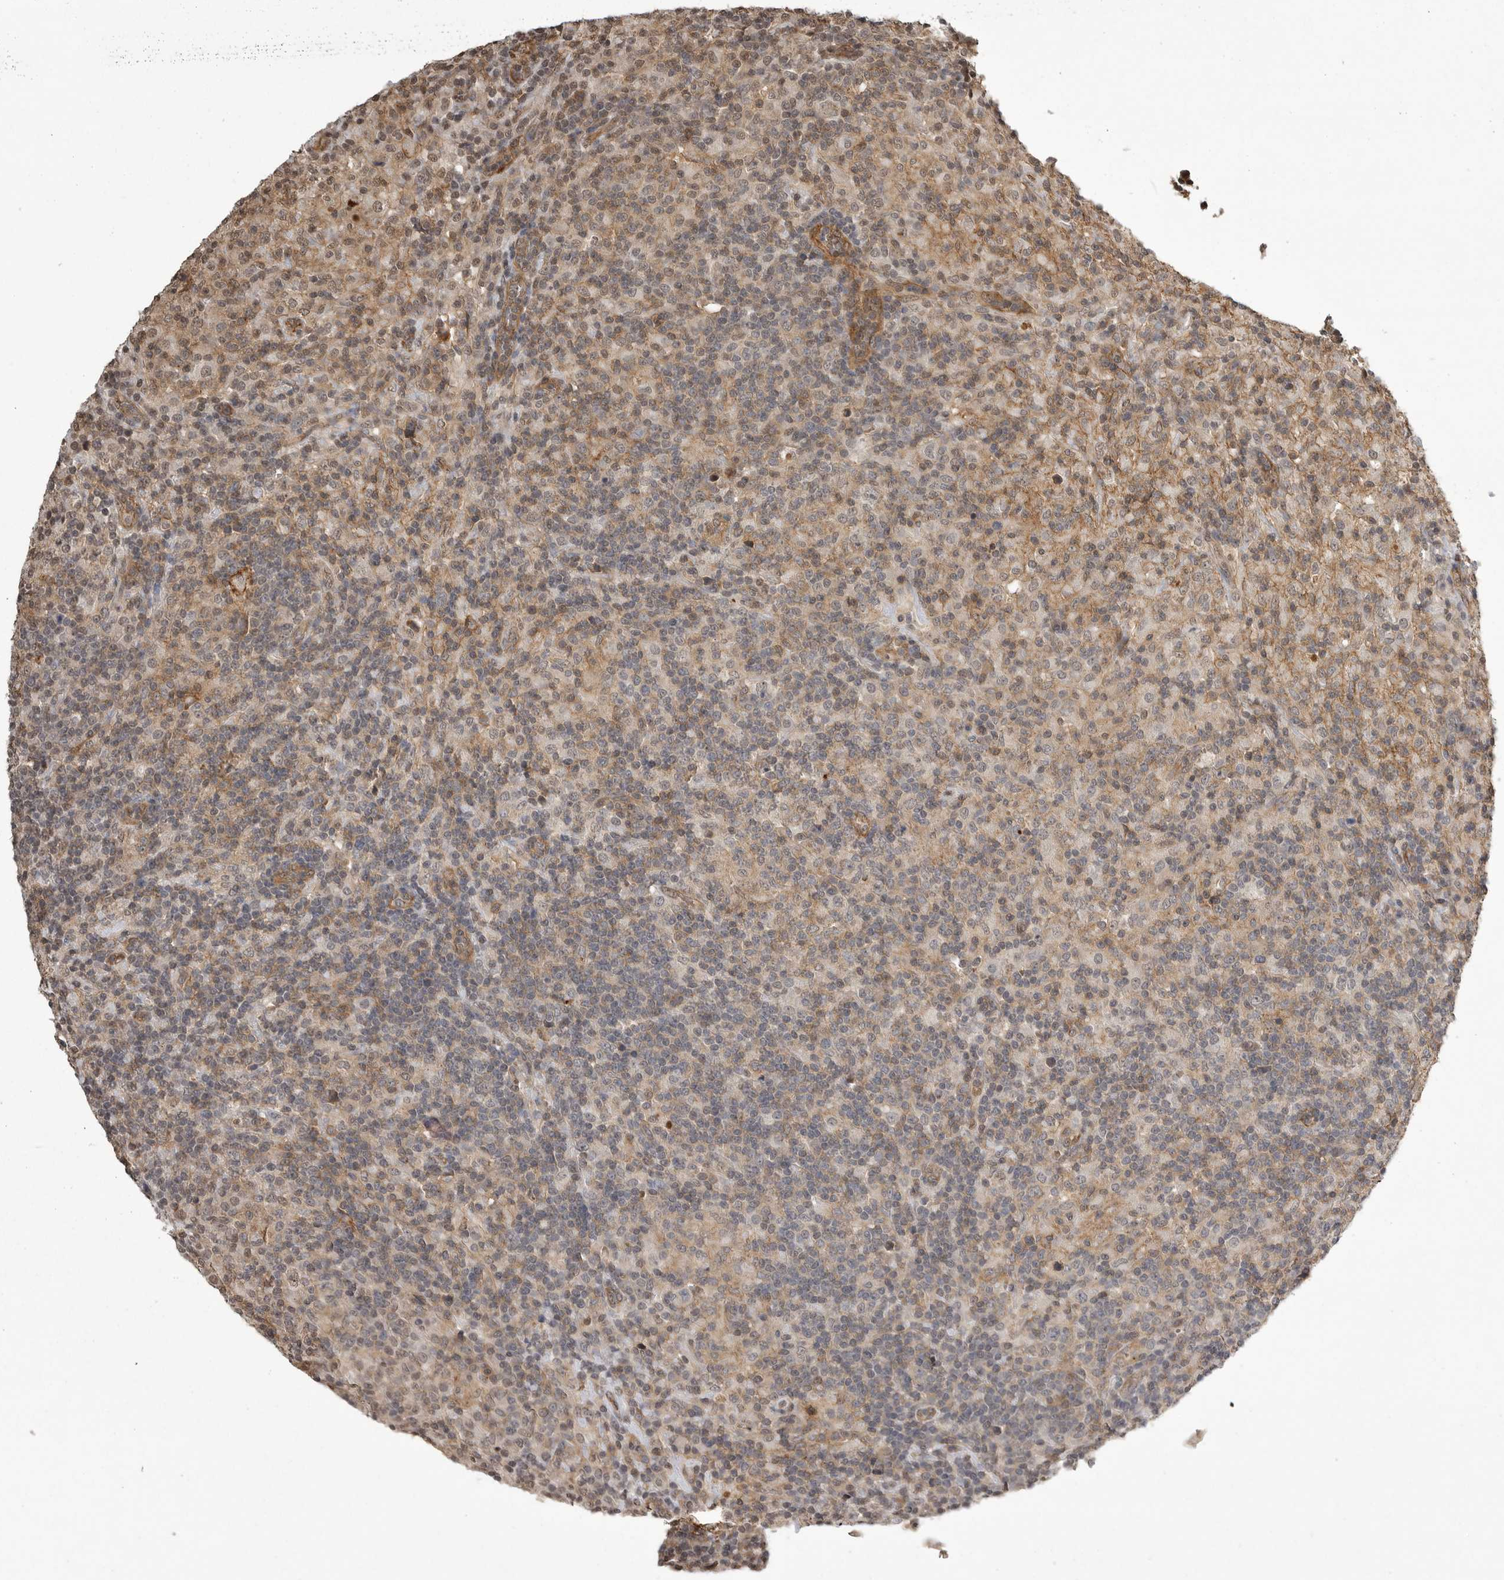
{"staining": {"intensity": "weak", "quantity": "<25%", "location": "cytoplasmic/membranous"}, "tissue": "lymphoma", "cell_type": "Tumor cells", "image_type": "cancer", "snomed": [{"axis": "morphology", "description": "Hodgkin's disease, NOS"}, {"axis": "topography", "description": "Lymph node"}], "caption": "Lymphoma was stained to show a protein in brown. There is no significant staining in tumor cells. Nuclei are stained in blue.", "gene": "NECTIN1", "patient": {"sex": "male", "age": 70}}